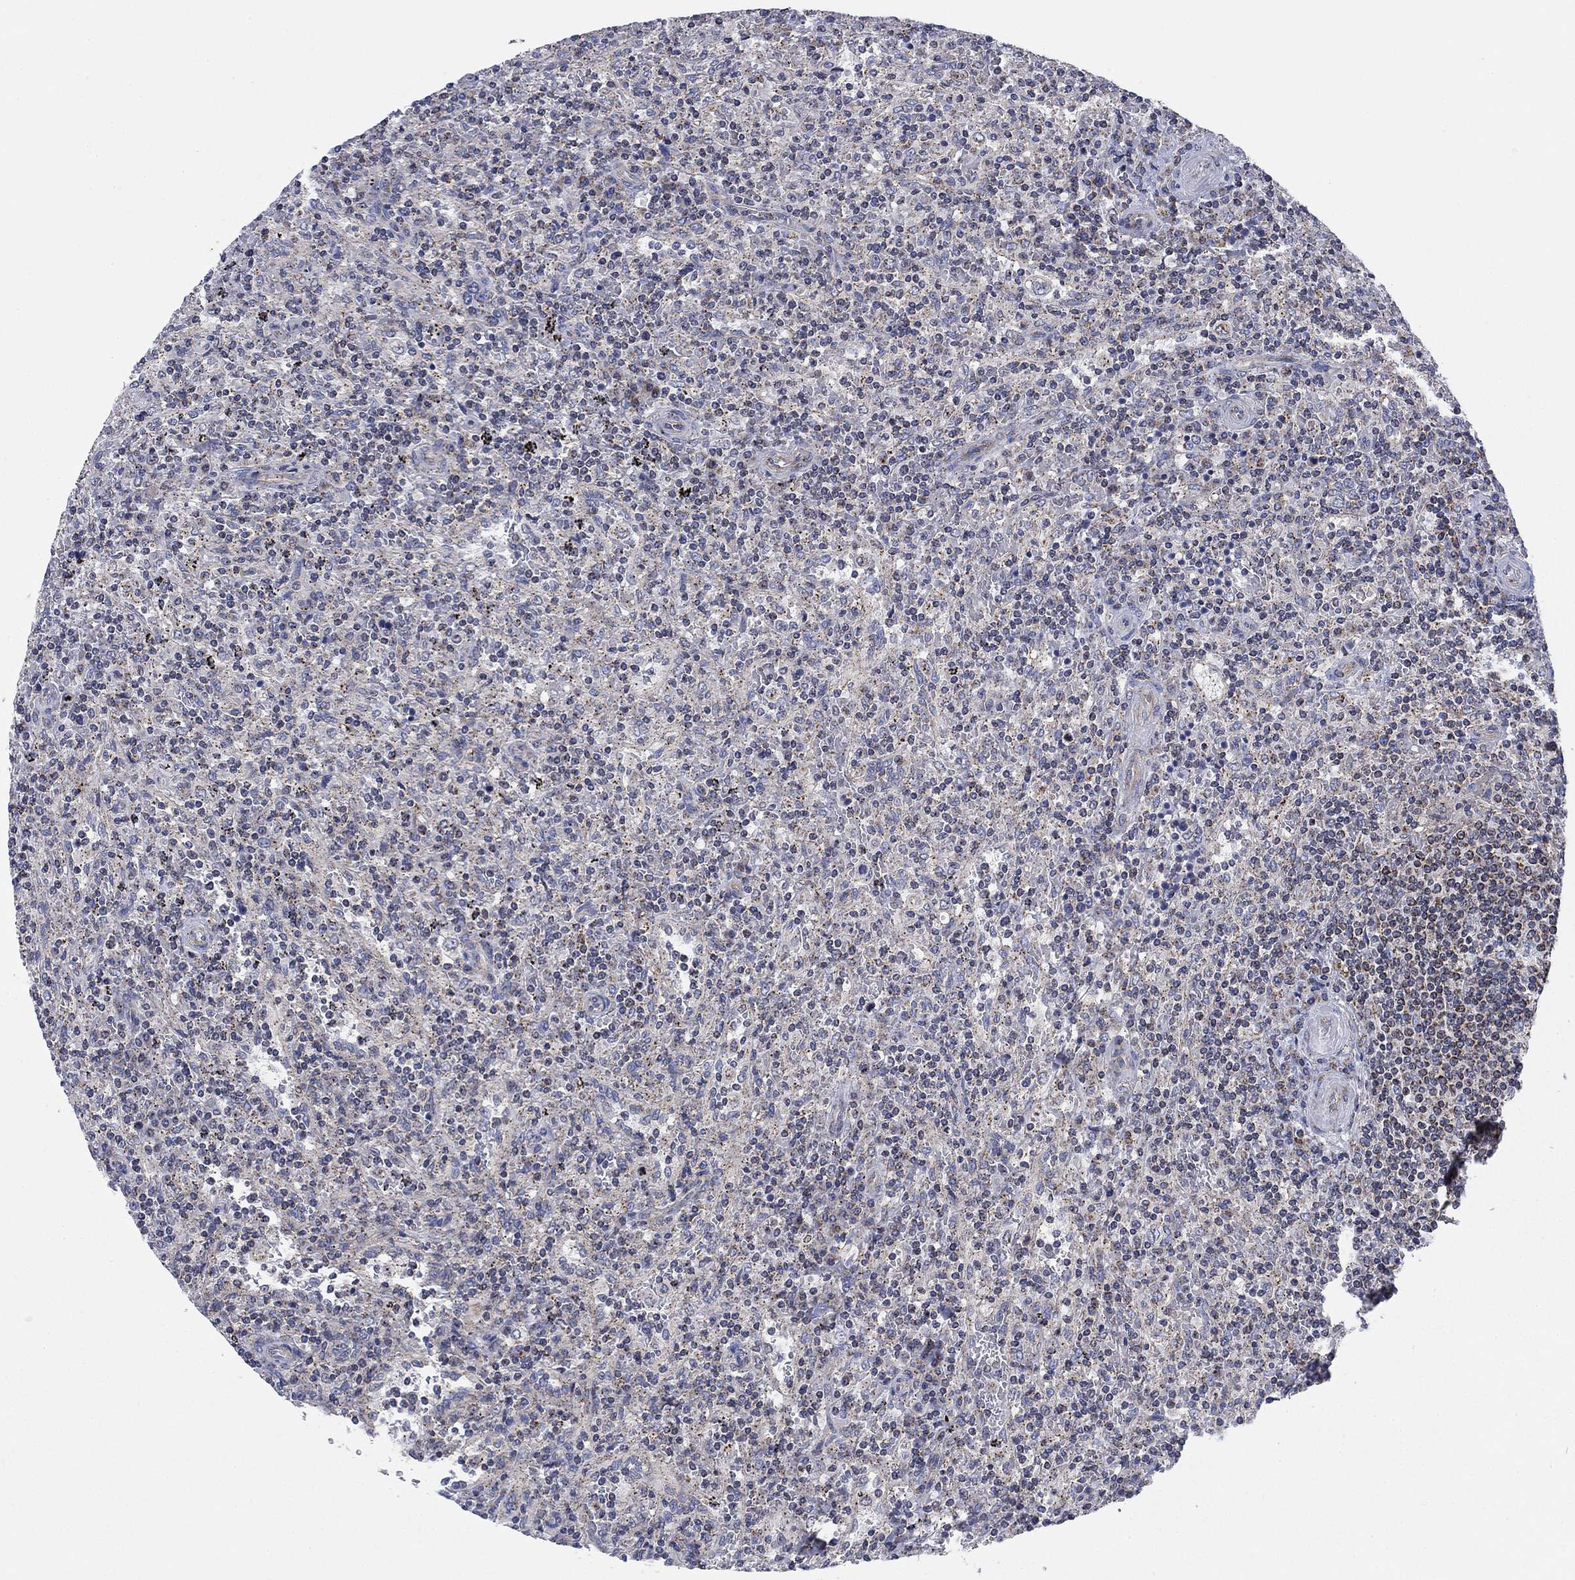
{"staining": {"intensity": "negative", "quantity": "none", "location": "none"}, "tissue": "lymphoma", "cell_type": "Tumor cells", "image_type": "cancer", "snomed": [{"axis": "morphology", "description": "Malignant lymphoma, non-Hodgkin's type, Low grade"}, {"axis": "topography", "description": "Spleen"}], "caption": "A high-resolution micrograph shows immunohistochemistry (IHC) staining of low-grade malignant lymphoma, non-Hodgkin's type, which demonstrates no significant staining in tumor cells.", "gene": "NACAD", "patient": {"sex": "male", "age": 62}}